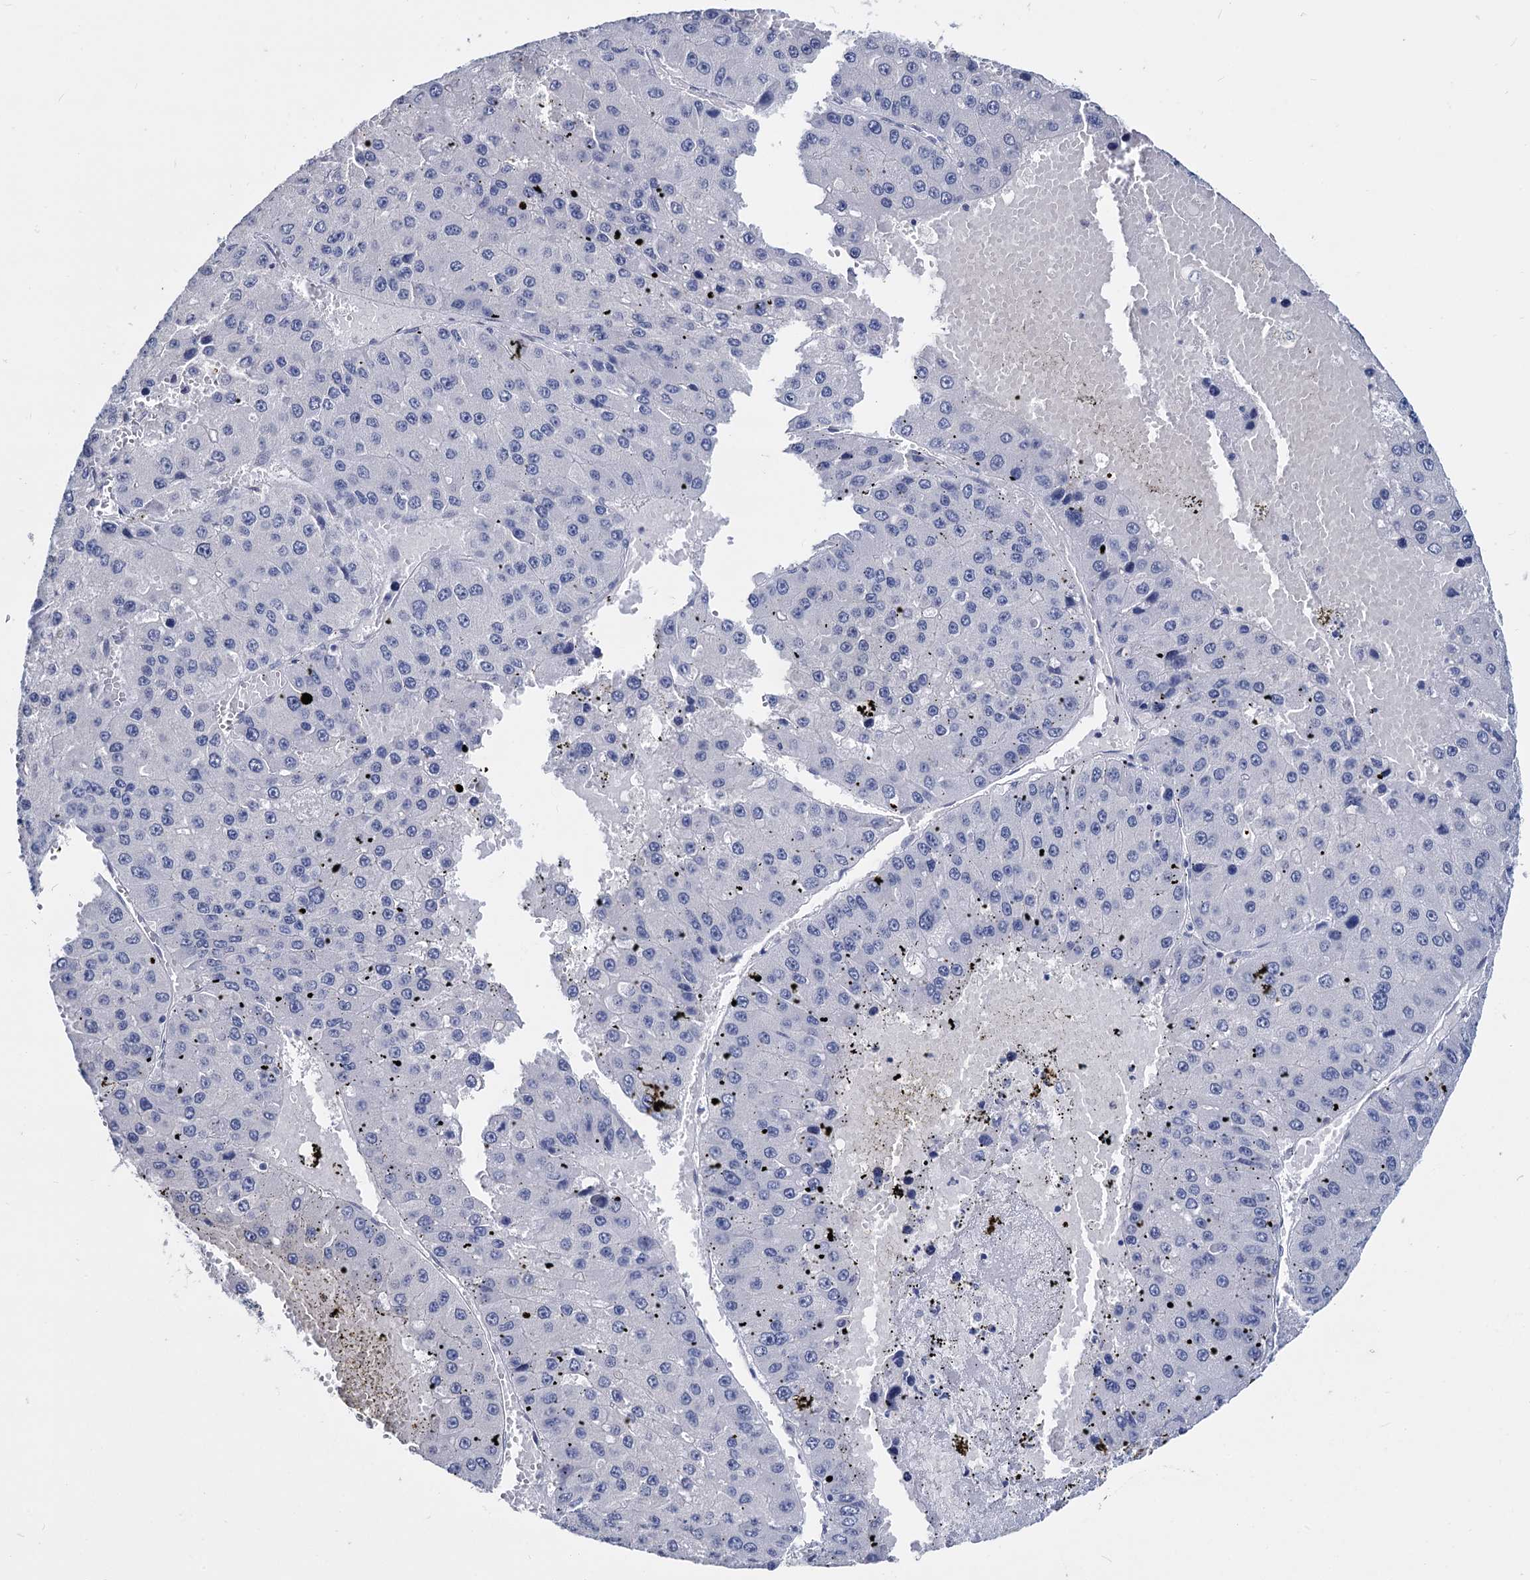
{"staining": {"intensity": "negative", "quantity": "none", "location": "none"}, "tissue": "liver cancer", "cell_type": "Tumor cells", "image_type": "cancer", "snomed": [{"axis": "morphology", "description": "Carcinoma, Hepatocellular, NOS"}, {"axis": "topography", "description": "Liver"}], "caption": "DAB (3,3'-diaminobenzidine) immunohistochemical staining of human hepatocellular carcinoma (liver) reveals no significant staining in tumor cells.", "gene": "MAGEA4", "patient": {"sex": "female", "age": 73}}